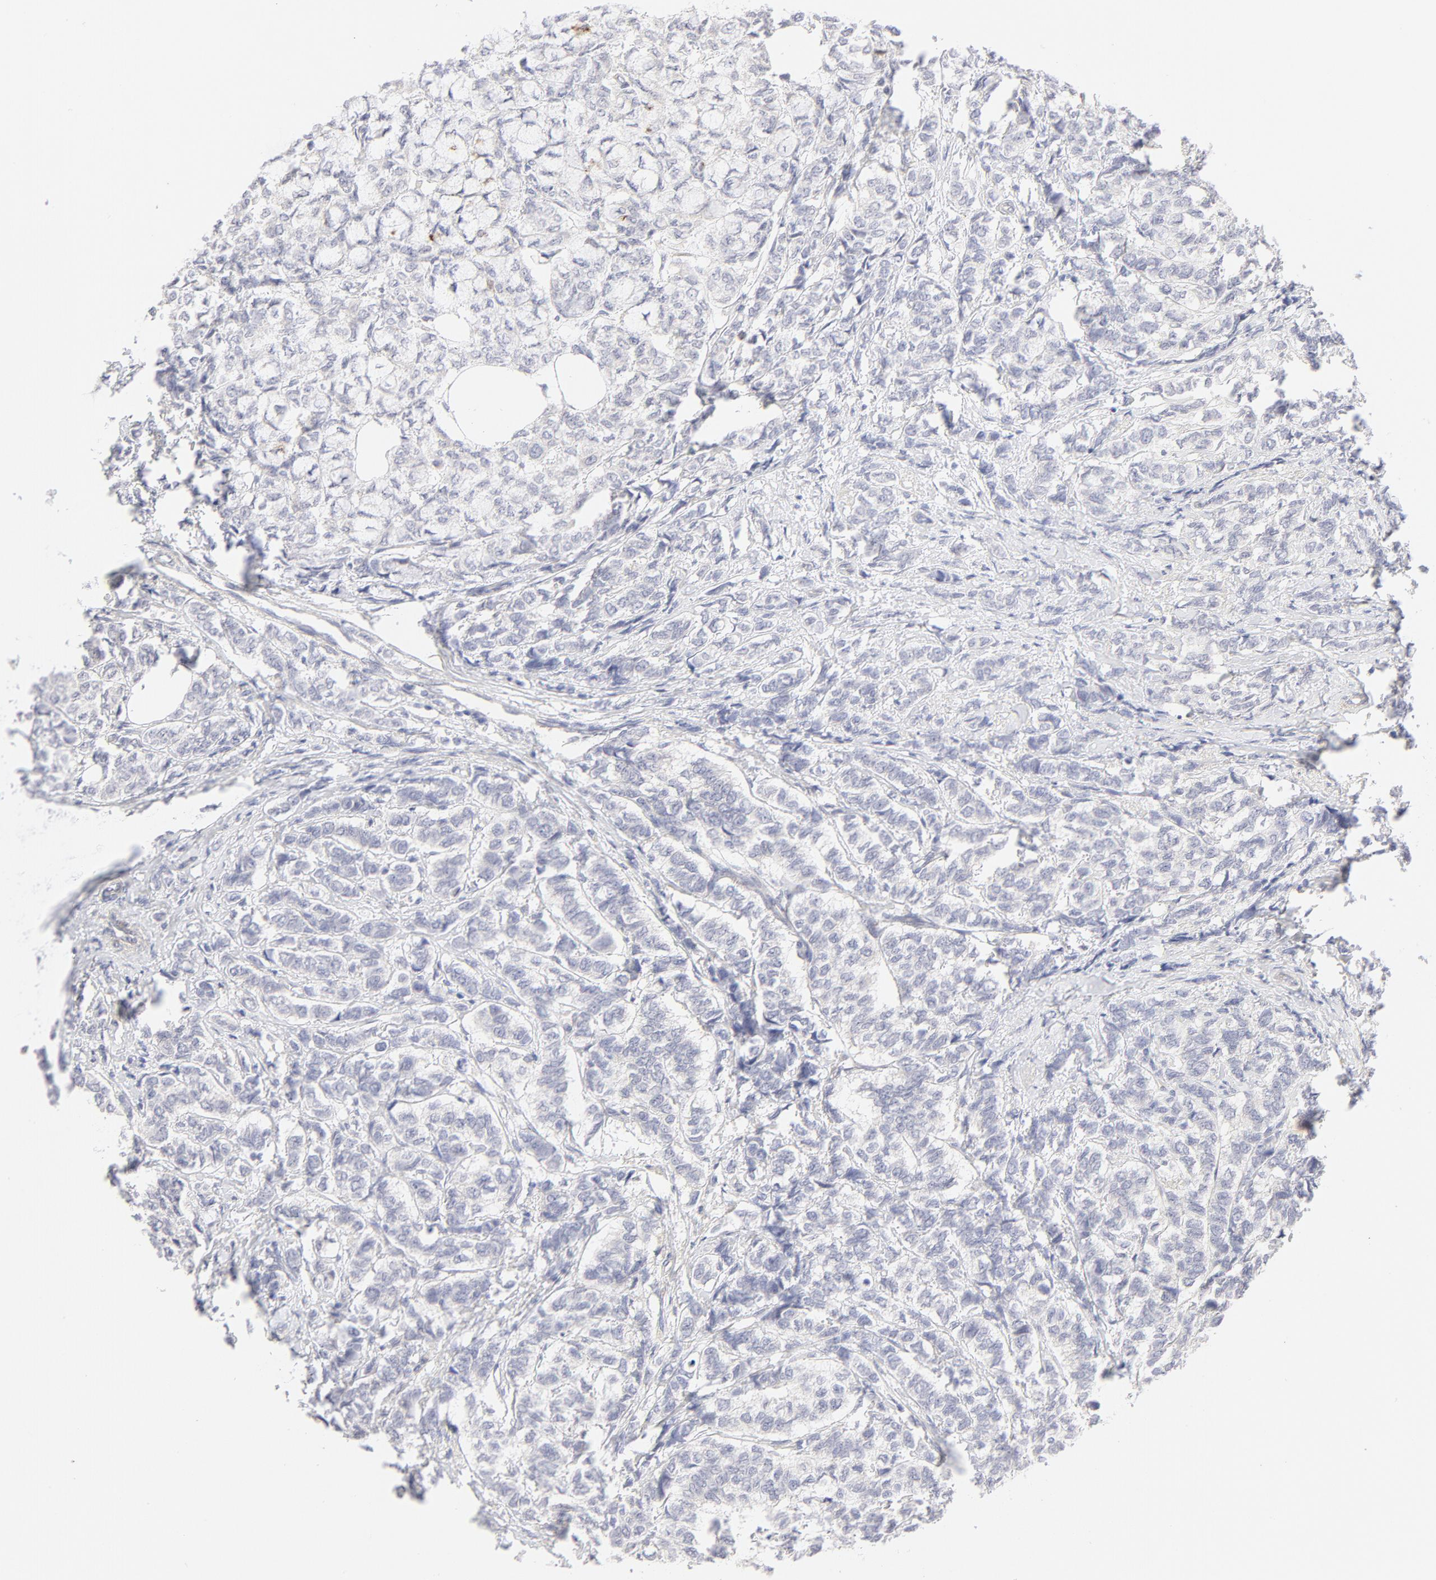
{"staining": {"intensity": "negative", "quantity": "none", "location": "none"}, "tissue": "breast cancer", "cell_type": "Tumor cells", "image_type": "cancer", "snomed": [{"axis": "morphology", "description": "Lobular carcinoma"}, {"axis": "topography", "description": "Breast"}], "caption": "An image of human lobular carcinoma (breast) is negative for staining in tumor cells. (Stains: DAB (3,3'-diaminobenzidine) IHC with hematoxylin counter stain, Microscopy: brightfield microscopy at high magnification).", "gene": "NKX2-2", "patient": {"sex": "female", "age": 60}}